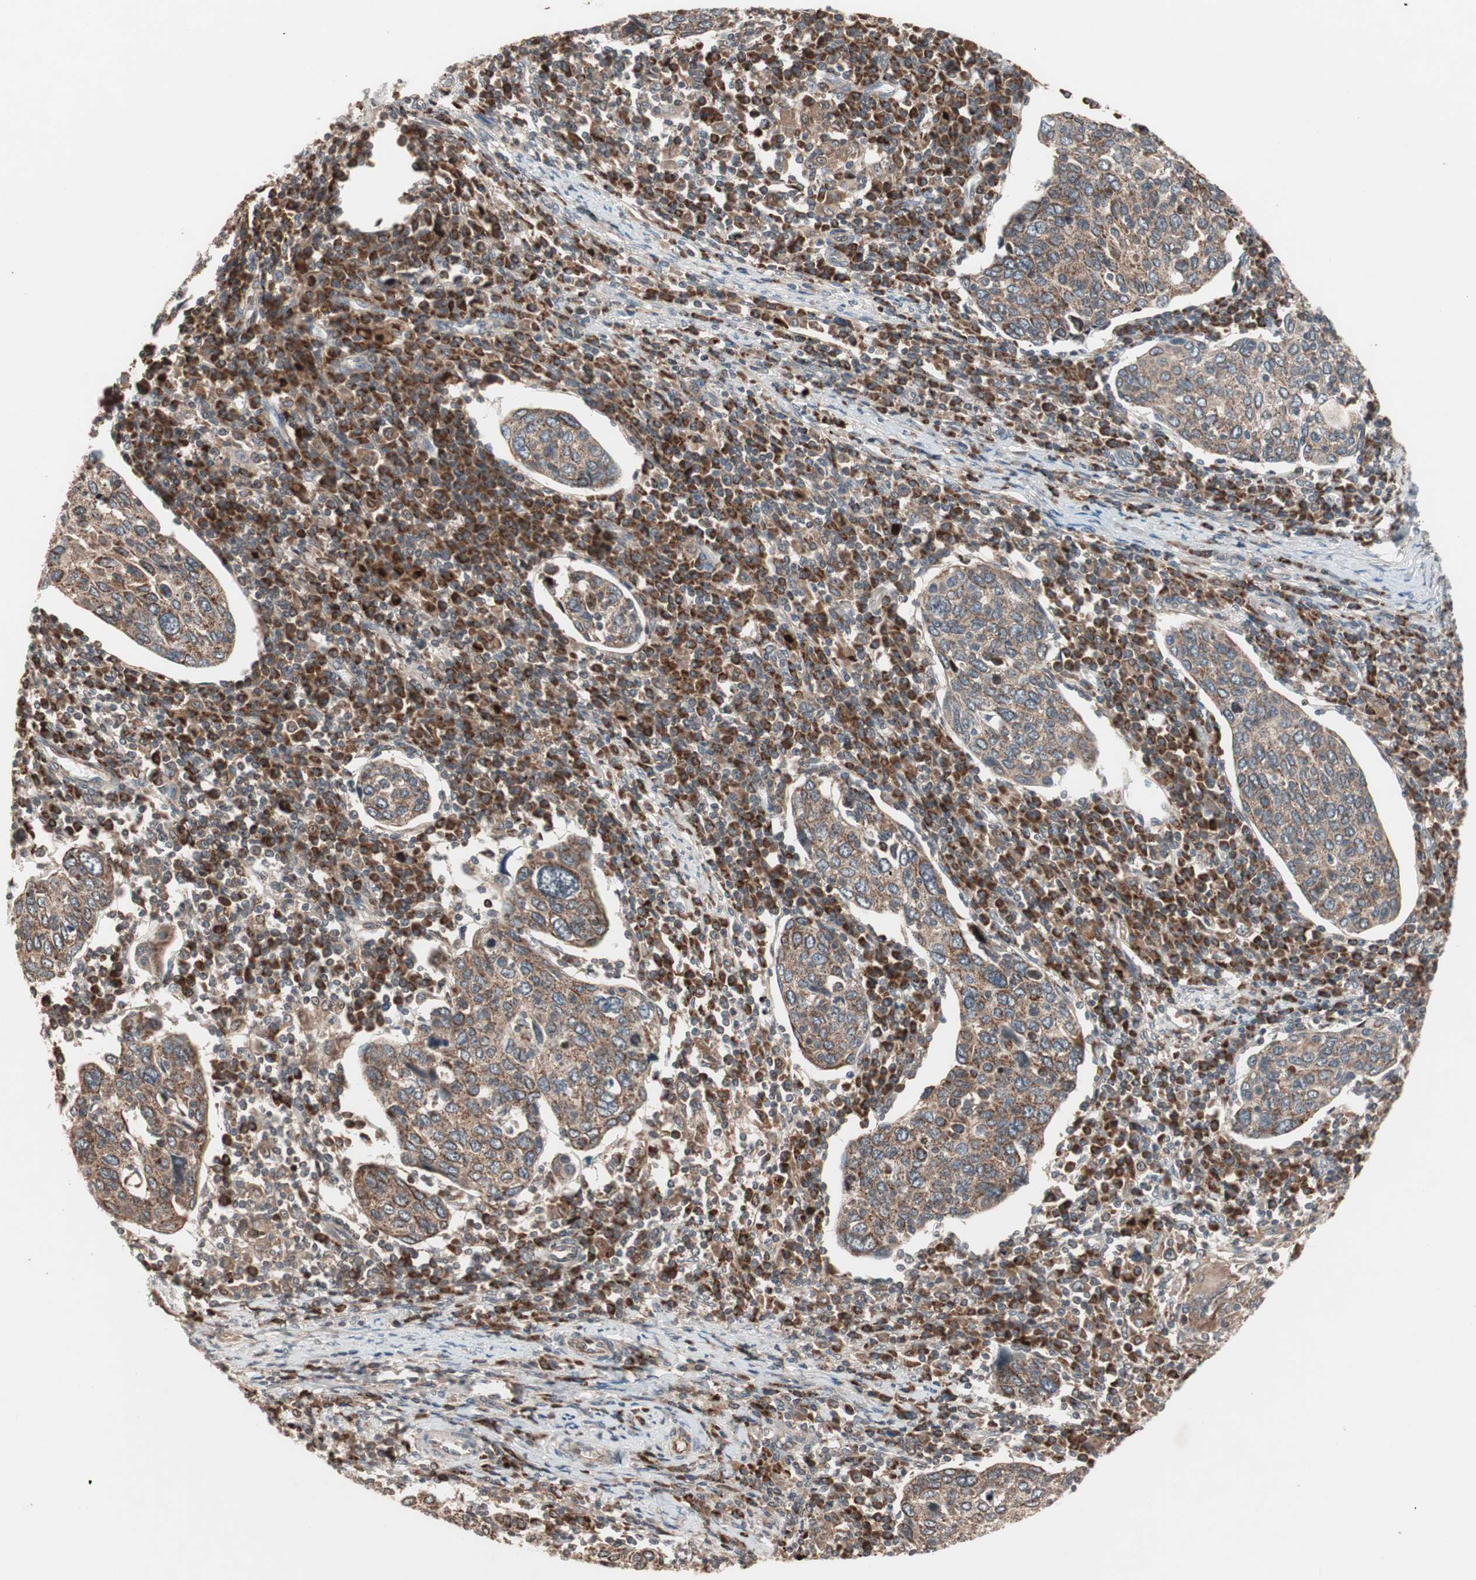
{"staining": {"intensity": "moderate", "quantity": ">75%", "location": "cytoplasmic/membranous"}, "tissue": "cervical cancer", "cell_type": "Tumor cells", "image_type": "cancer", "snomed": [{"axis": "morphology", "description": "Squamous cell carcinoma, NOS"}, {"axis": "topography", "description": "Cervix"}], "caption": "Immunohistochemical staining of cervical cancer reveals medium levels of moderate cytoplasmic/membranous protein staining in about >75% of tumor cells.", "gene": "NF2", "patient": {"sex": "female", "age": 40}}